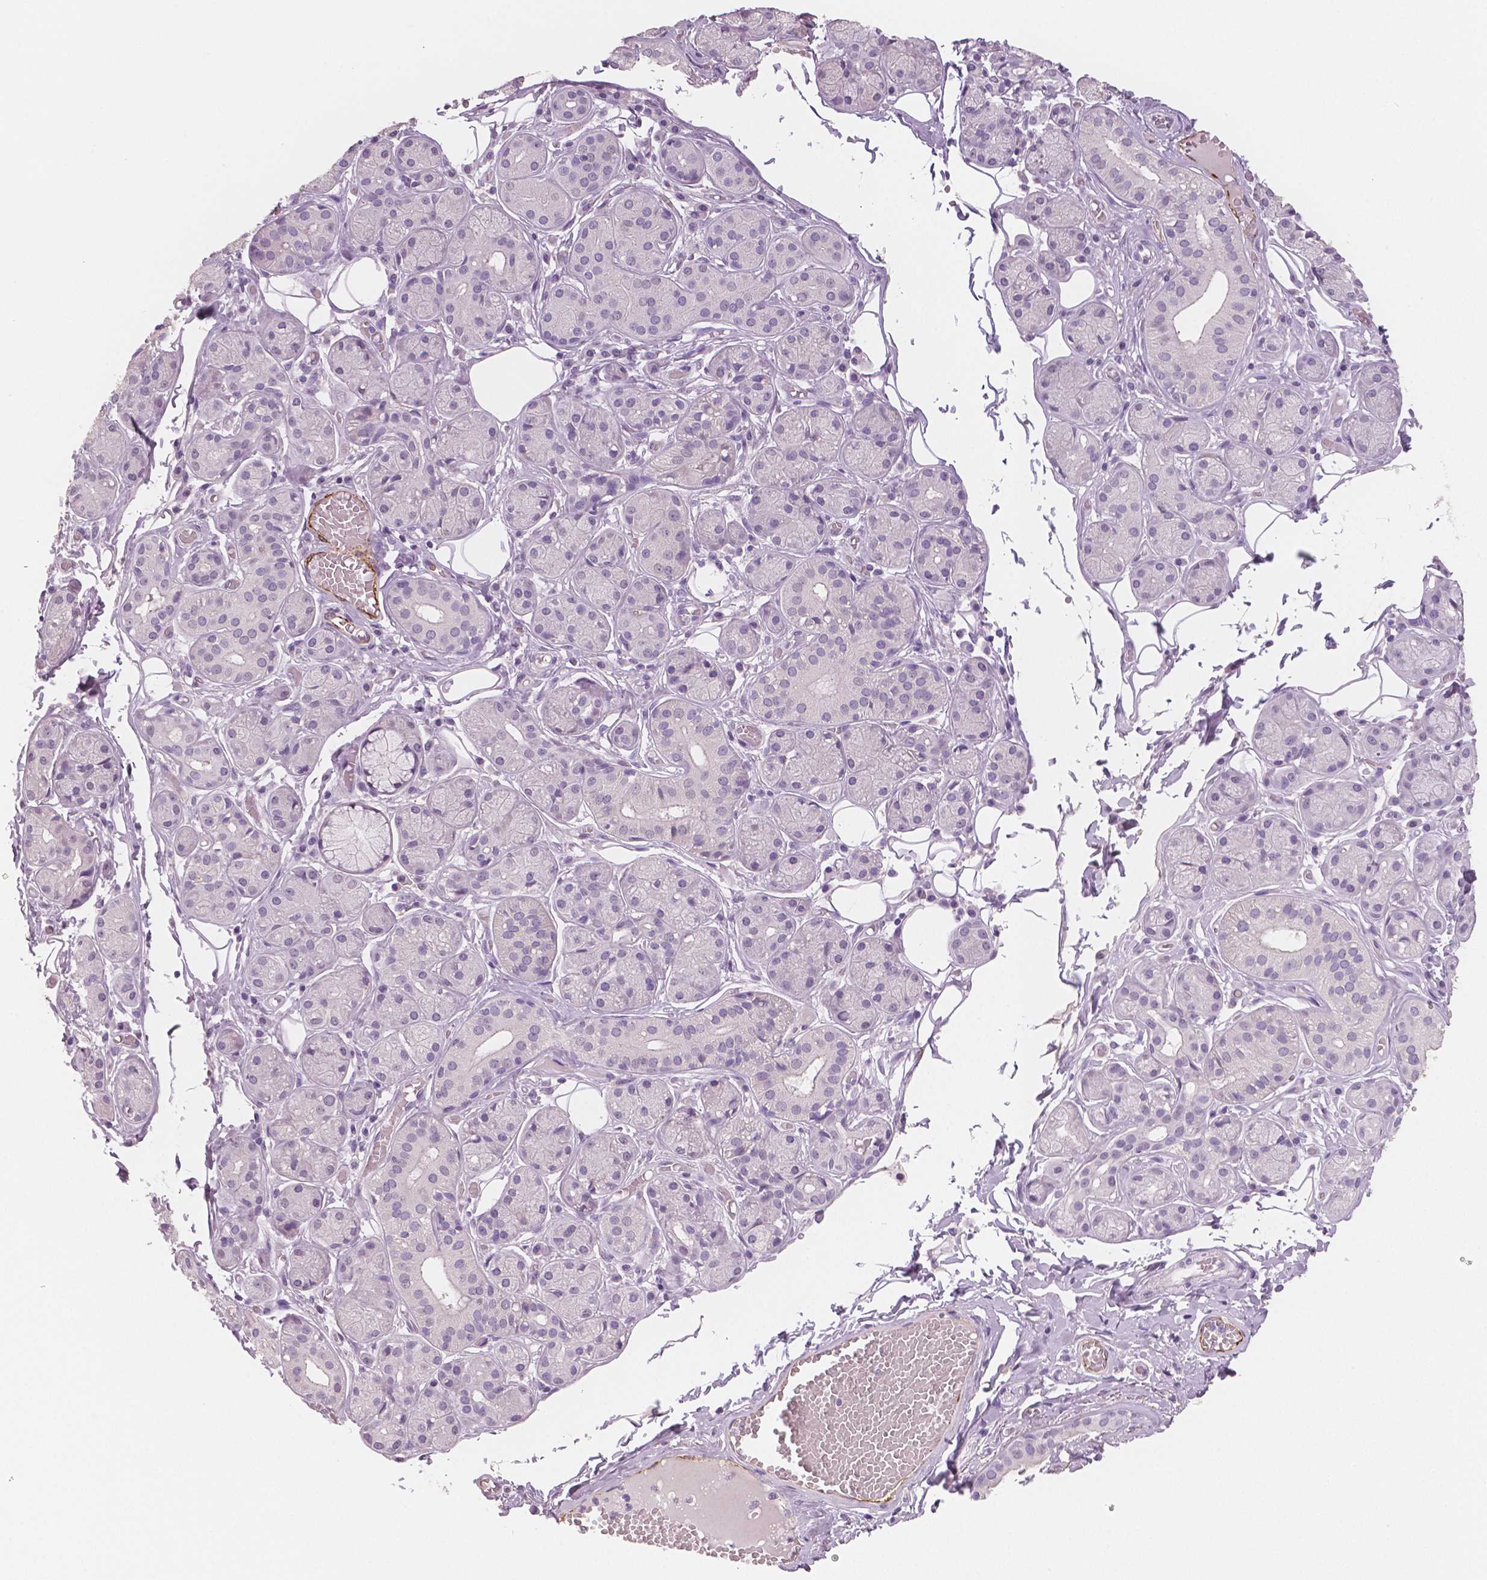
{"staining": {"intensity": "negative", "quantity": "none", "location": "none"}, "tissue": "salivary gland", "cell_type": "Glandular cells", "image_type": "normal", "snomed": [{"axis": "morphology", "description": "Normal tissue, NOS"}, {"axis": "topography", "description": "Salivary gland"}, {"axis": "topography", "description": "Peripheral nerve tissue"}], "caption": "IHC of normal human salivary gland displays no positivity in glandular cells.", "gene": "TSPAN7", "patient": {"sex": "male", "age": 71}}